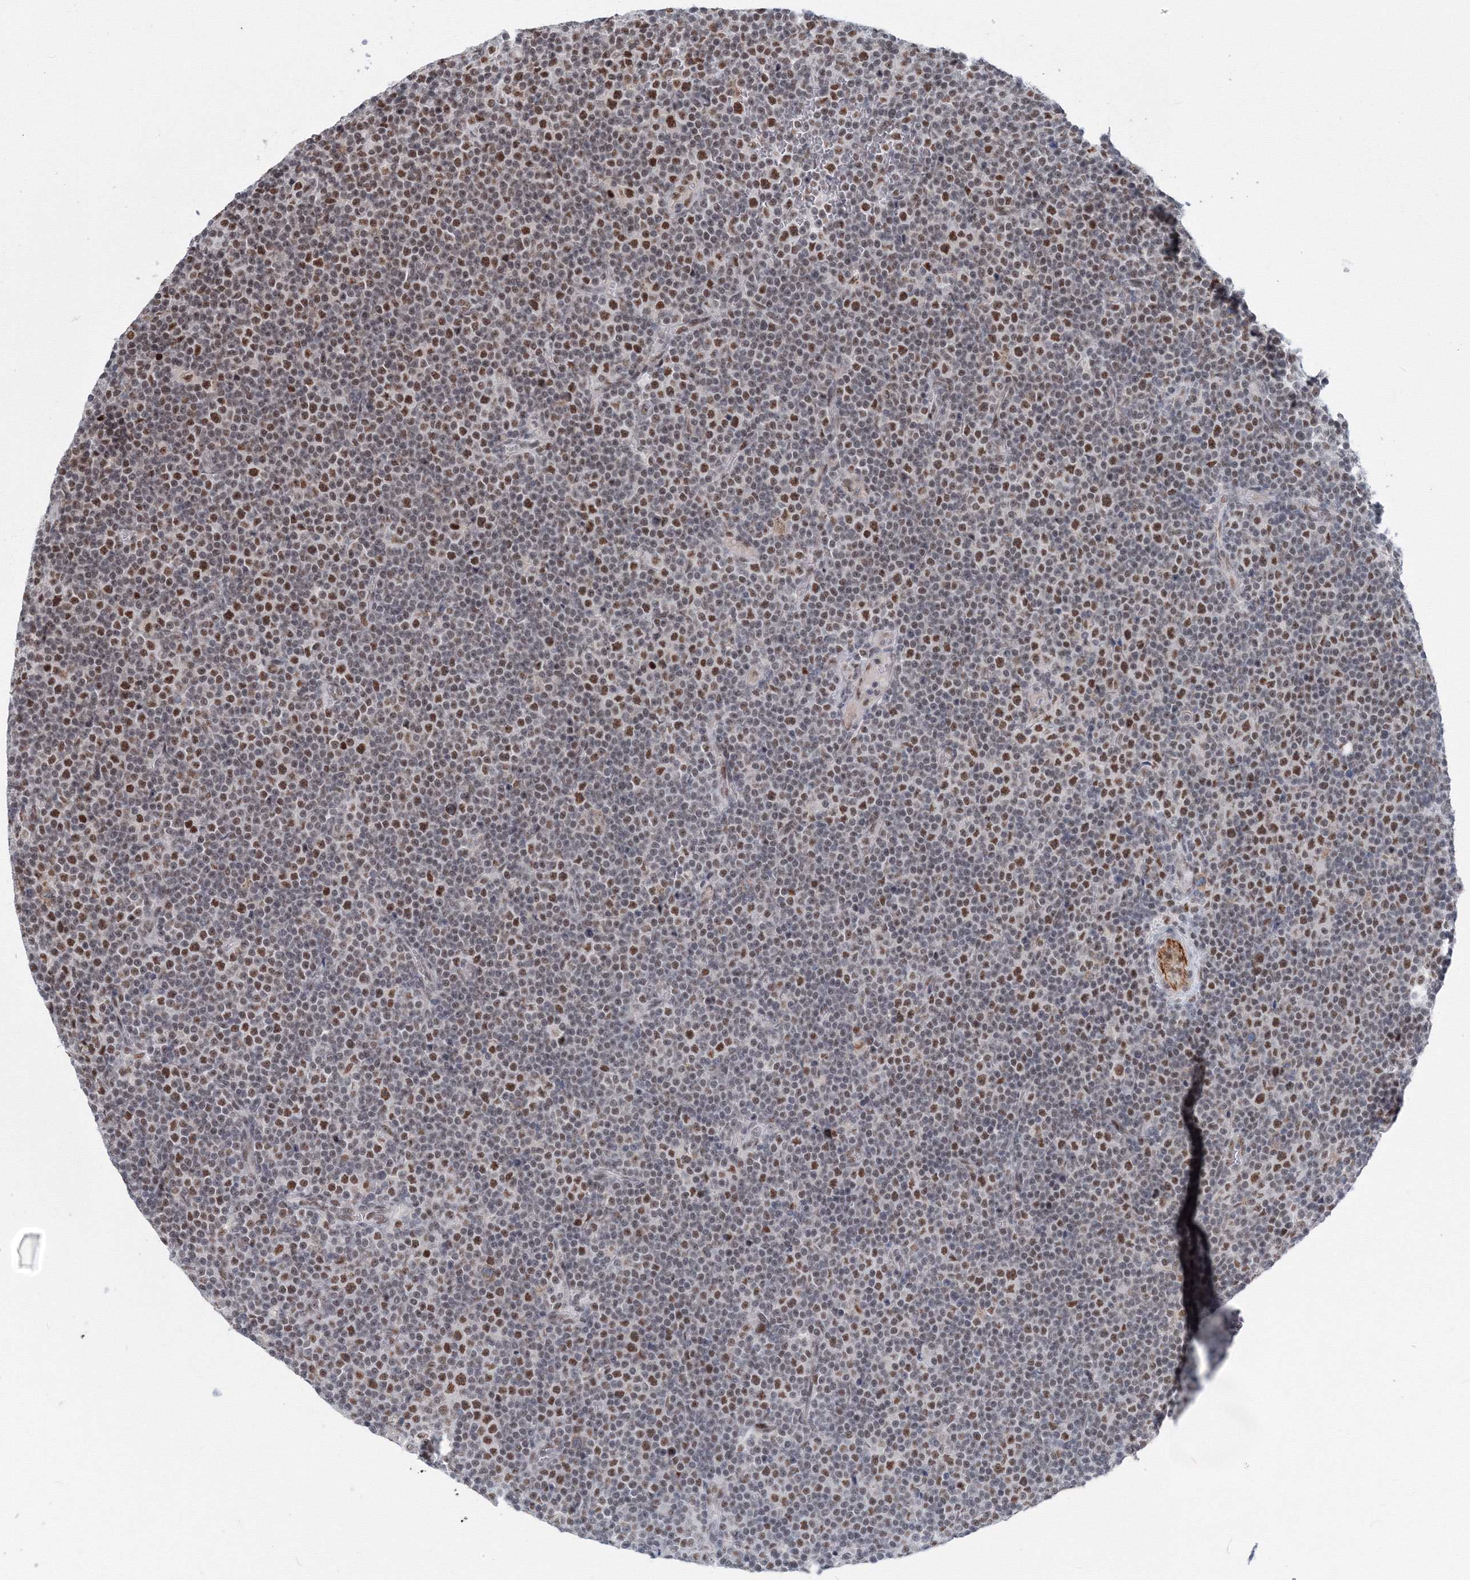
{"staining": {"intensity": "strong", "quantity": ">75%", "location": "nuclear"}, "tissue": "lymphoma", "cell_type": "Tumor cells", "image_type": "cancer", "snomed": [{"axis": "morphology", "description": "Malignant lymphoma, non-Hodgkin's type, Low grade"}, {"axis": "topography", "description": "Lymph node"}], "caption": "Immunohistochemistry (IHC) histopathology image of human low-grade malignant lymphoma, non-Hodgkin's type stained for a protein (brown), which reveals high levels of strong nuclear expression in approximately >75% of tumor cells.", "gene": "SF3B6", "patient": {"sex": "female", "age": 67}}